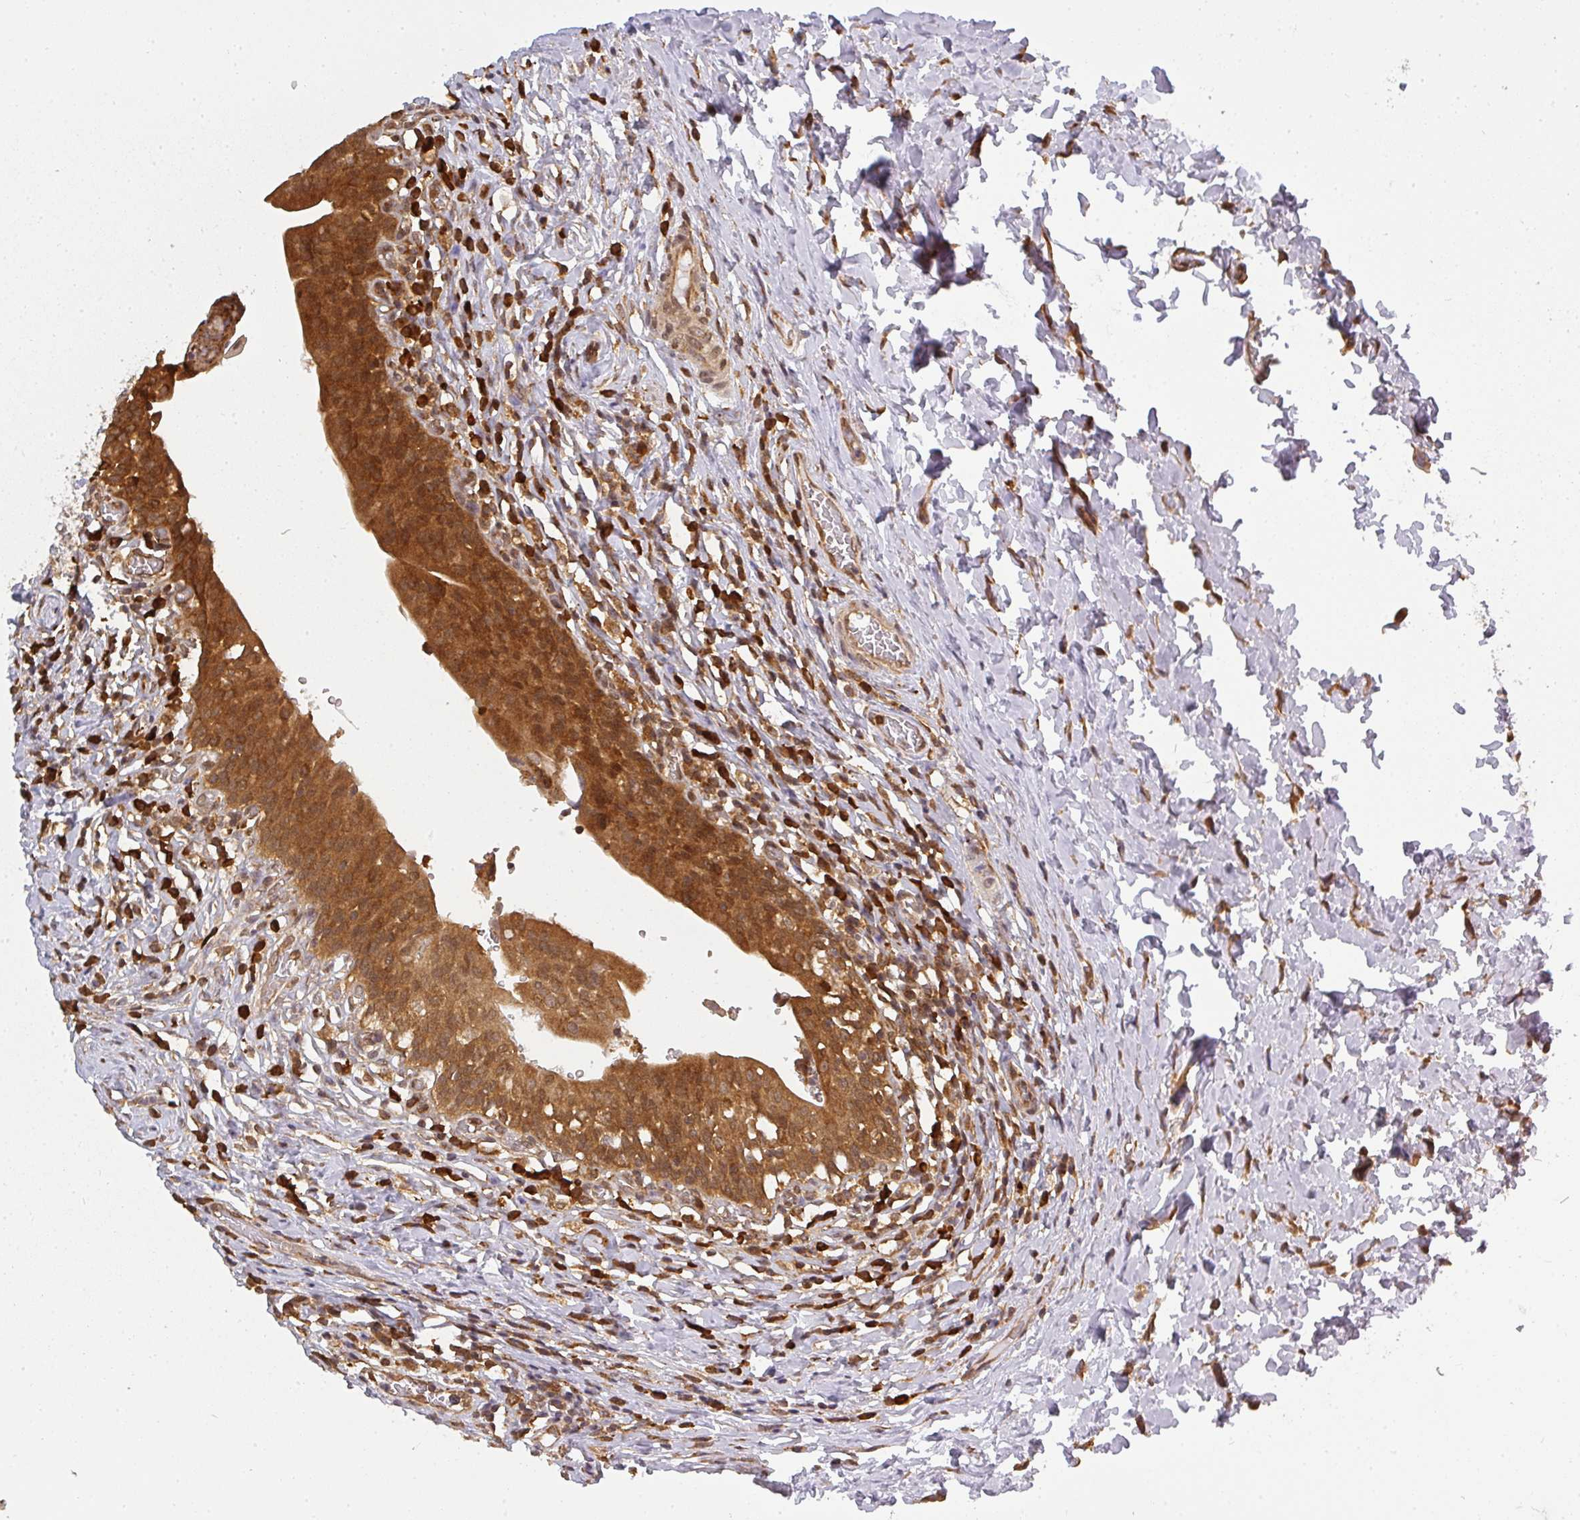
{"staining": {"intensity": "strong", "quantity": ">75%", "location": "cytoplasmic/membranous"}, "tissue": "urinary bladder", "cell_type": "Urothelial cells", "image_type": "normal", "snomed": [{"axis": "morphology", "description": "Normal tissue, NOS"}, {"axis": "morphology", "description": "Inflammation, NOS"}, {"axis": "topography", "description": "Urinary bladder"}], "caption": "An IHC histopathology image of benign tissue is shown. Protein staining in brown highlights strong cytoplasmic/membranous positivity in urinary bladder within urothelial cells.", "gene": "PPP6R3", "patient": {"sex": "male", "age": 64}}